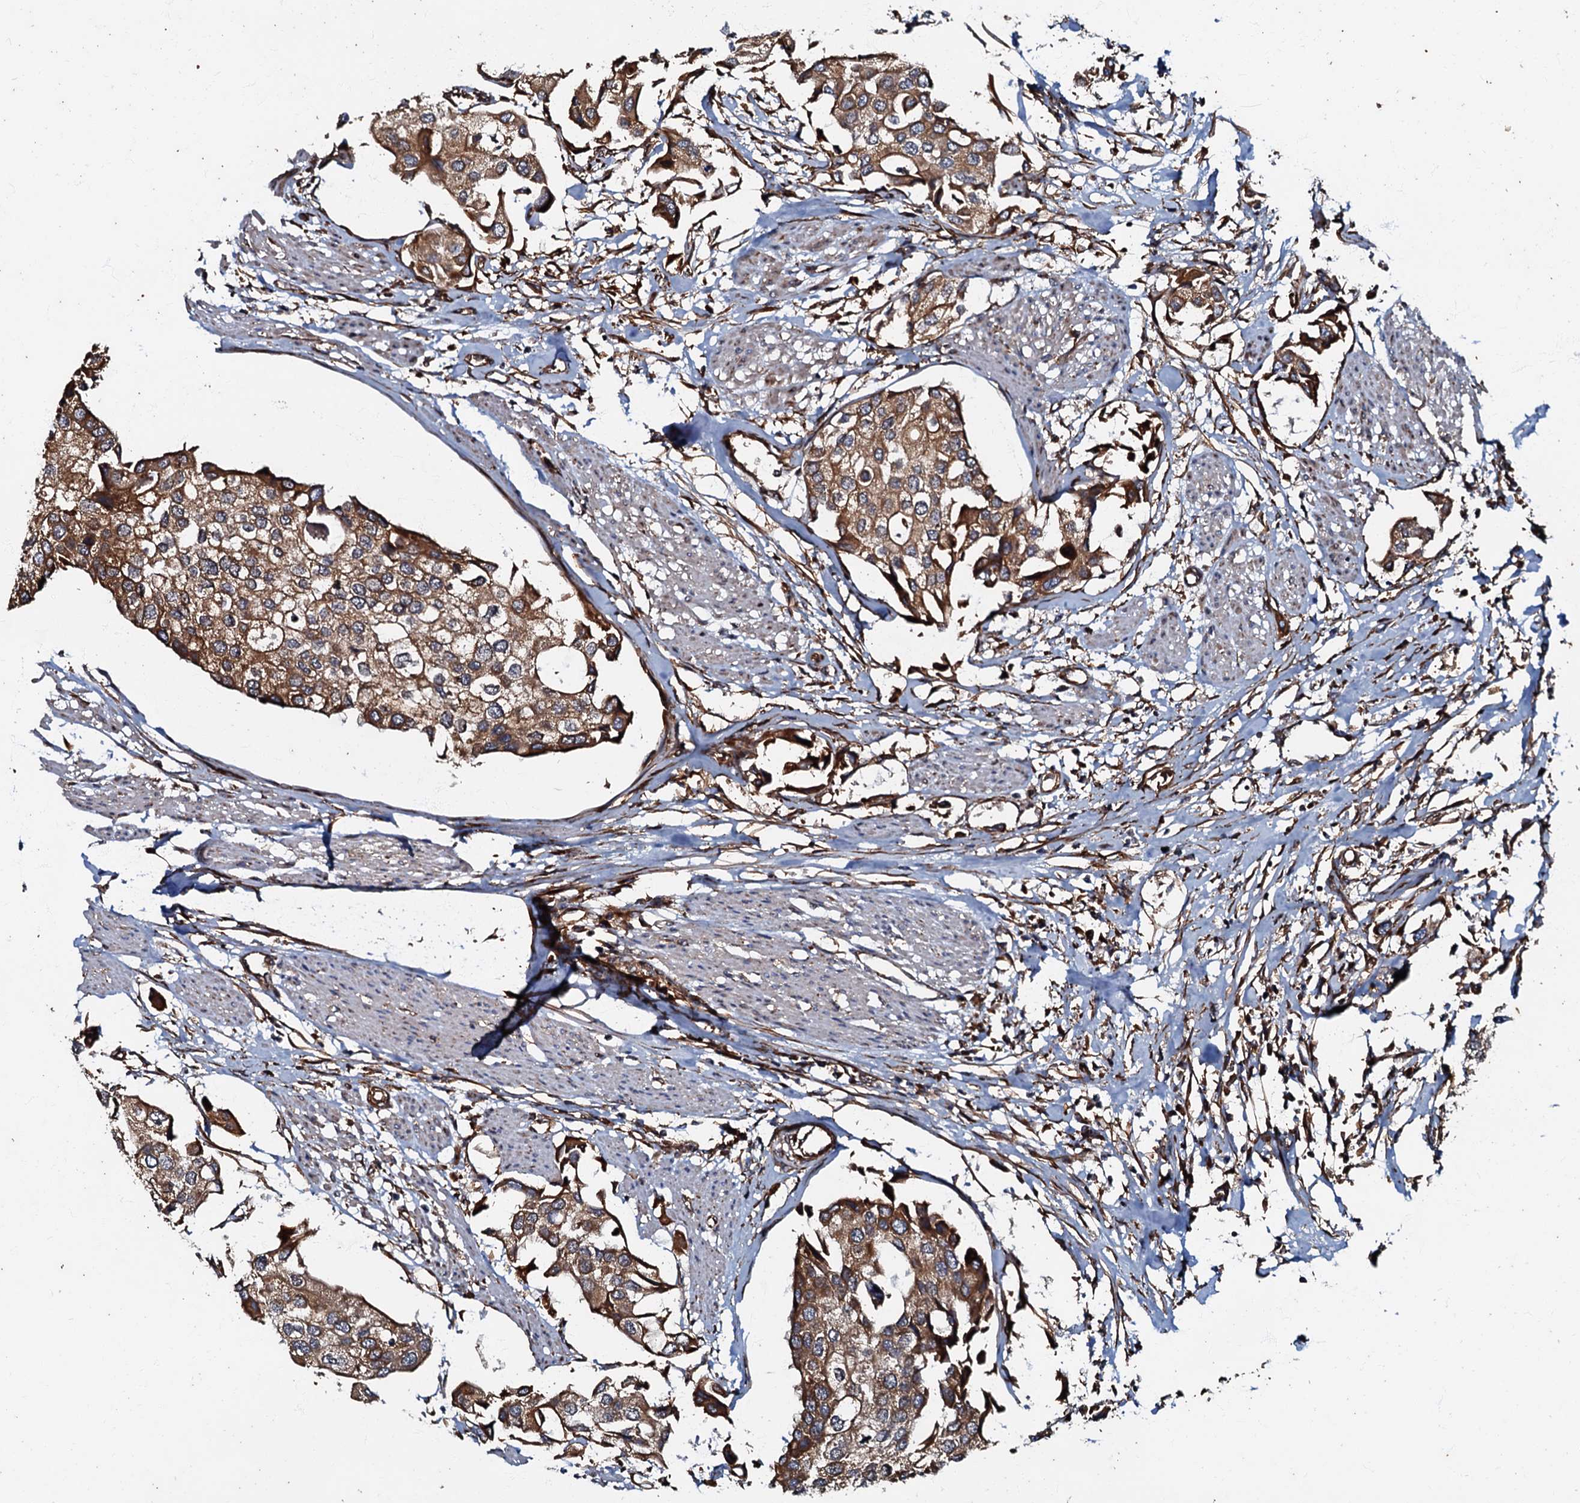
{"staining": {"intensity": "moderate", "quantity": ">75%", "location": "cytoplasmic/membranous"}, "tissue": "urothelial cancer", "cell_type": "Tumor cells", "image_type": "cancer", "snomed": [{"axis": "morphology", "description": "Urothelial carcinoma, High grade"}, {"axis": "topography", "description": "Urinary bladder"}], "caption": "Urothelial cancer stained with DAB IHC displays medium levels of moderate cytoplasmic/membranous expression in about >75% of tumor cells. The staining is performed using DAB brown chromogen to label protein expression. The nuclei are counter-stained blue using hematoxylin.", "gene": "BLOC1S6", "patient": {"sex": "male", "age": 64}}